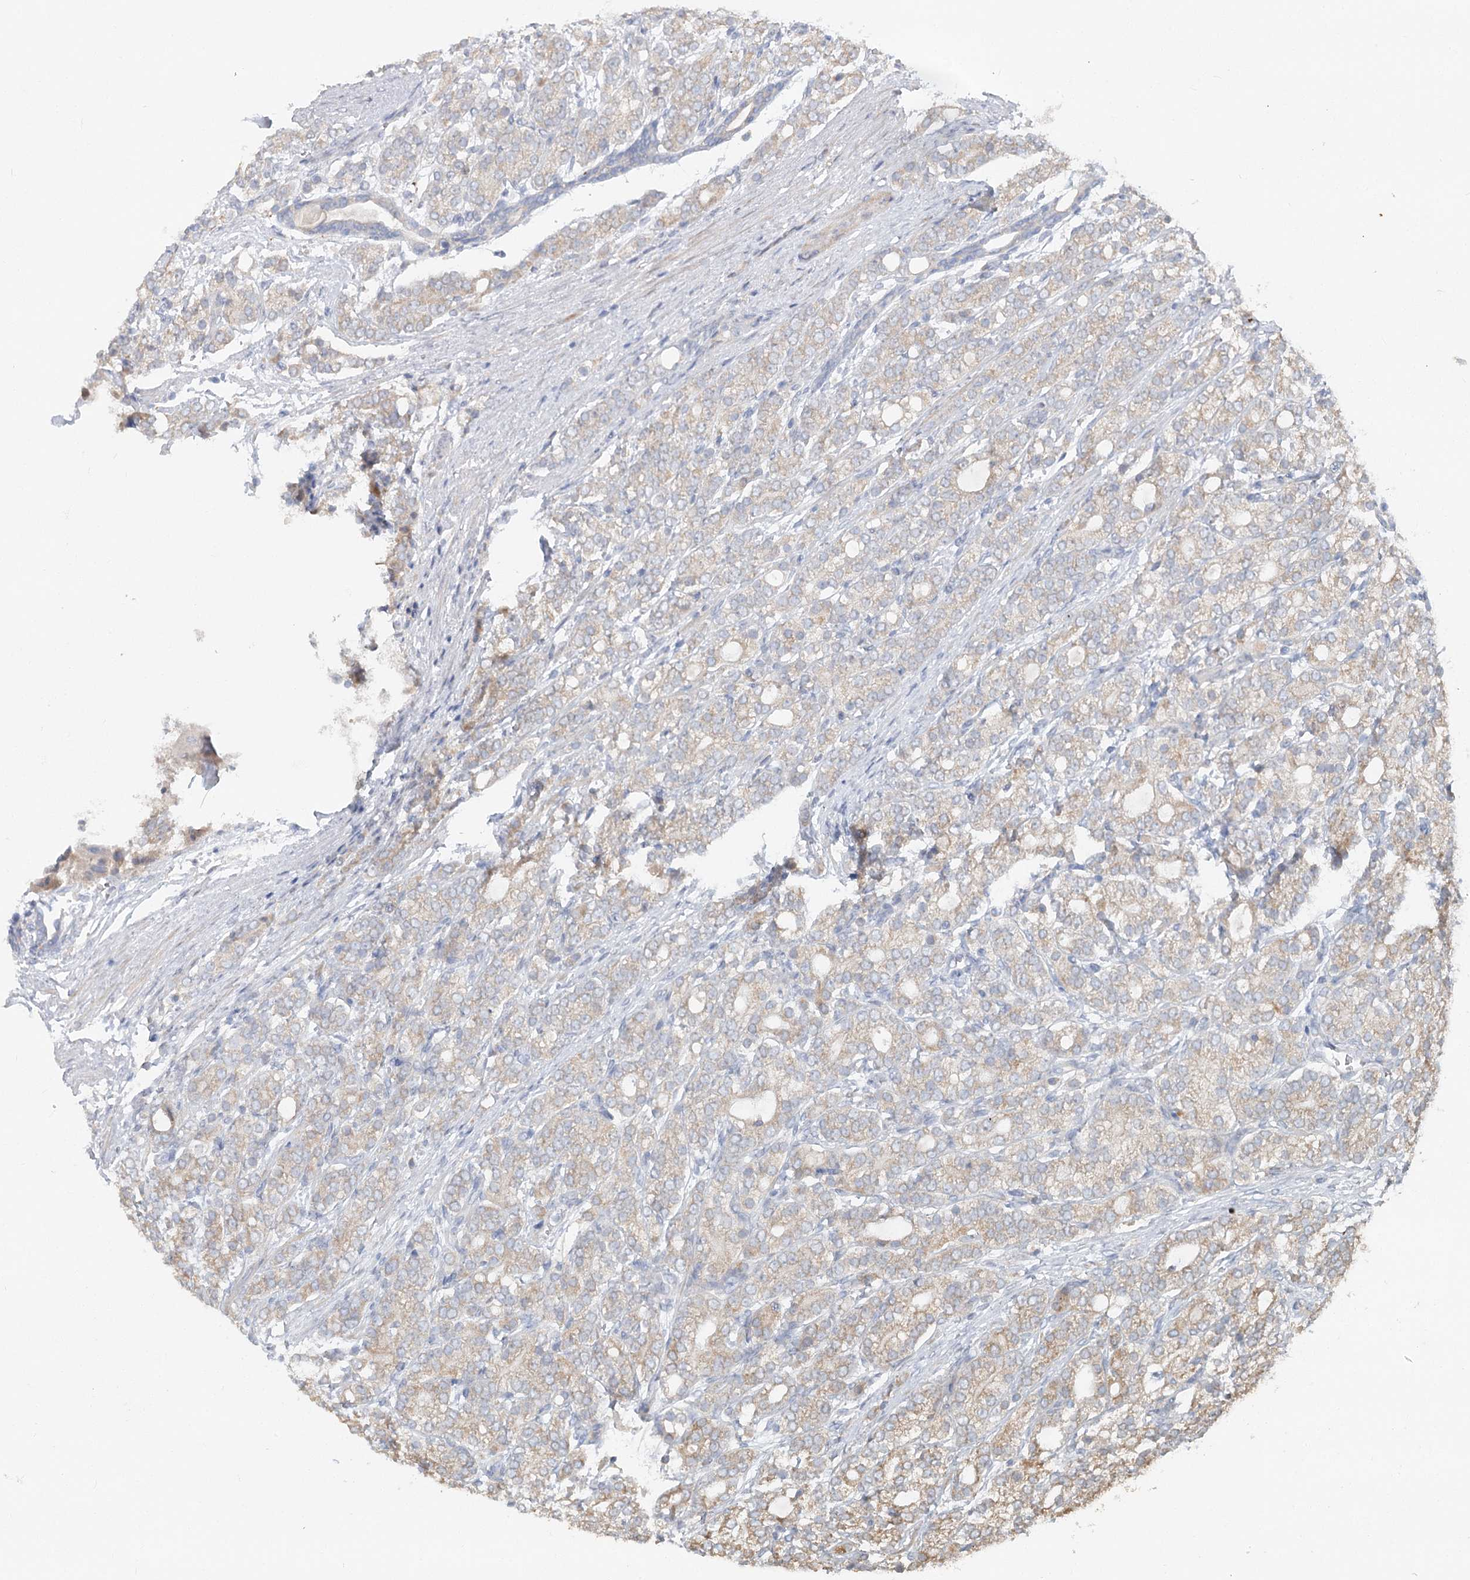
{"staining": {"intensity": "weak", "quantity": "25%-75%", "location": "cytoplasmic/membranous"}, "tissue": "prostate cancer", "cell_type": "Tumor cells", "image_type": "cancer", "snomed": [{"axis": "morphology", "description": "Adenocarcinoma, High grade"}, {"axis": "topography", "description": "Prostate"}], "caption": "This micrograph shows adenocarcinoma (high-grade) (prostate) stained with immunohistochemistry (IHC) to label a protein in brown. The cytoplasmic/membranous of tumor cells show weak positivity for the protein. Nuclei are counter-stained blue.", "gene": "PAIP2", "patient": {"sex": "male", "age": 57}}